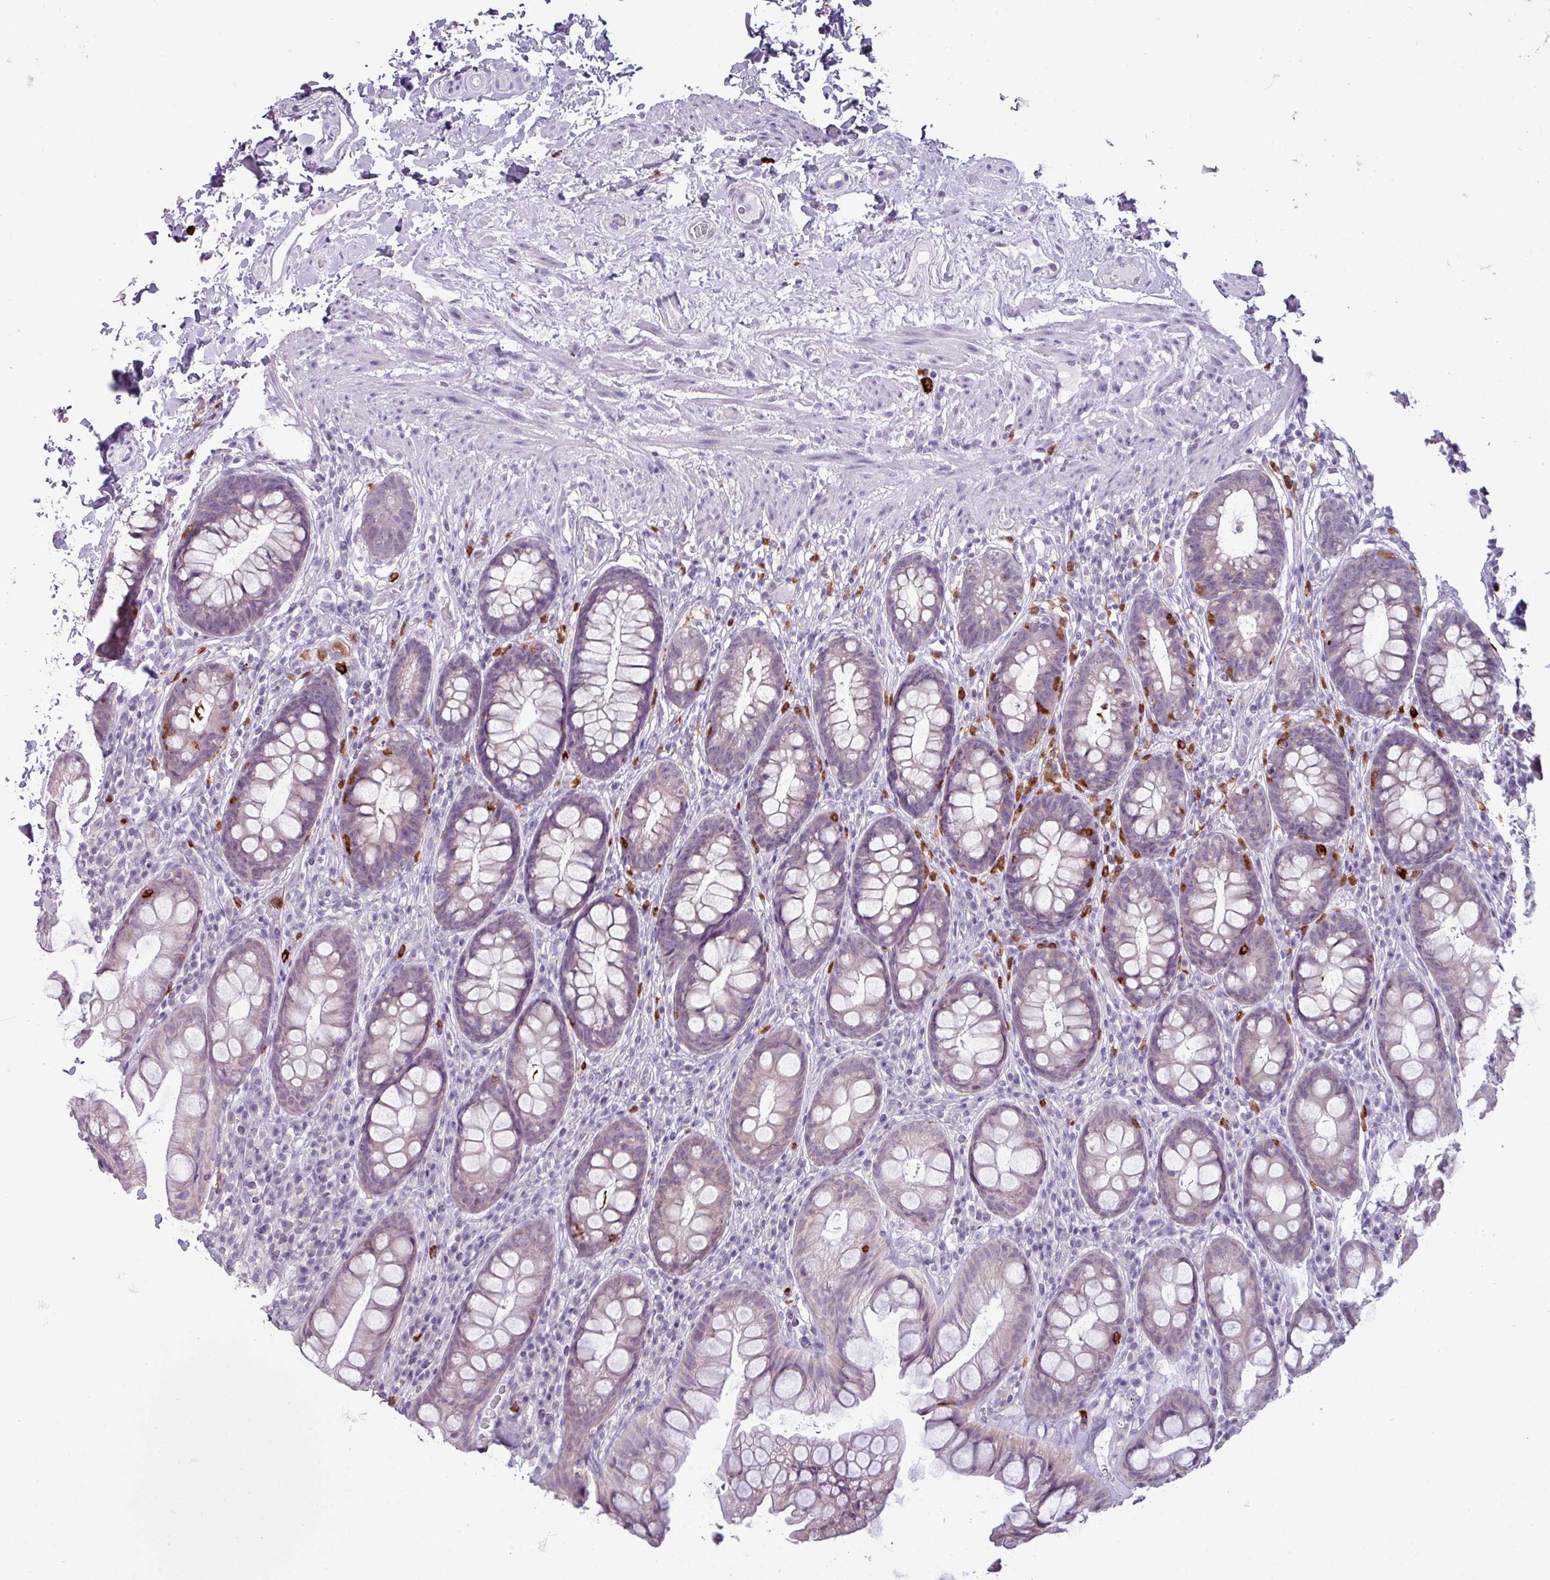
{"staining": {"intensity": "negative", "quantity": "none", "location": "none"}, "tissue": "rectum", "cell_type": "Glandular cells", "image_type": "normal", "snomed": [{"axis": "morphology", "description": "Normal tissue, NOS"}, {"axis": "topography", "description": "Rectum"}], "caption": "Immunohistochemistry of benign rectum reveals no positivity in glandular cells.", "gene": "TRIM39", "patient": {"sex": "male", "age": 74}}